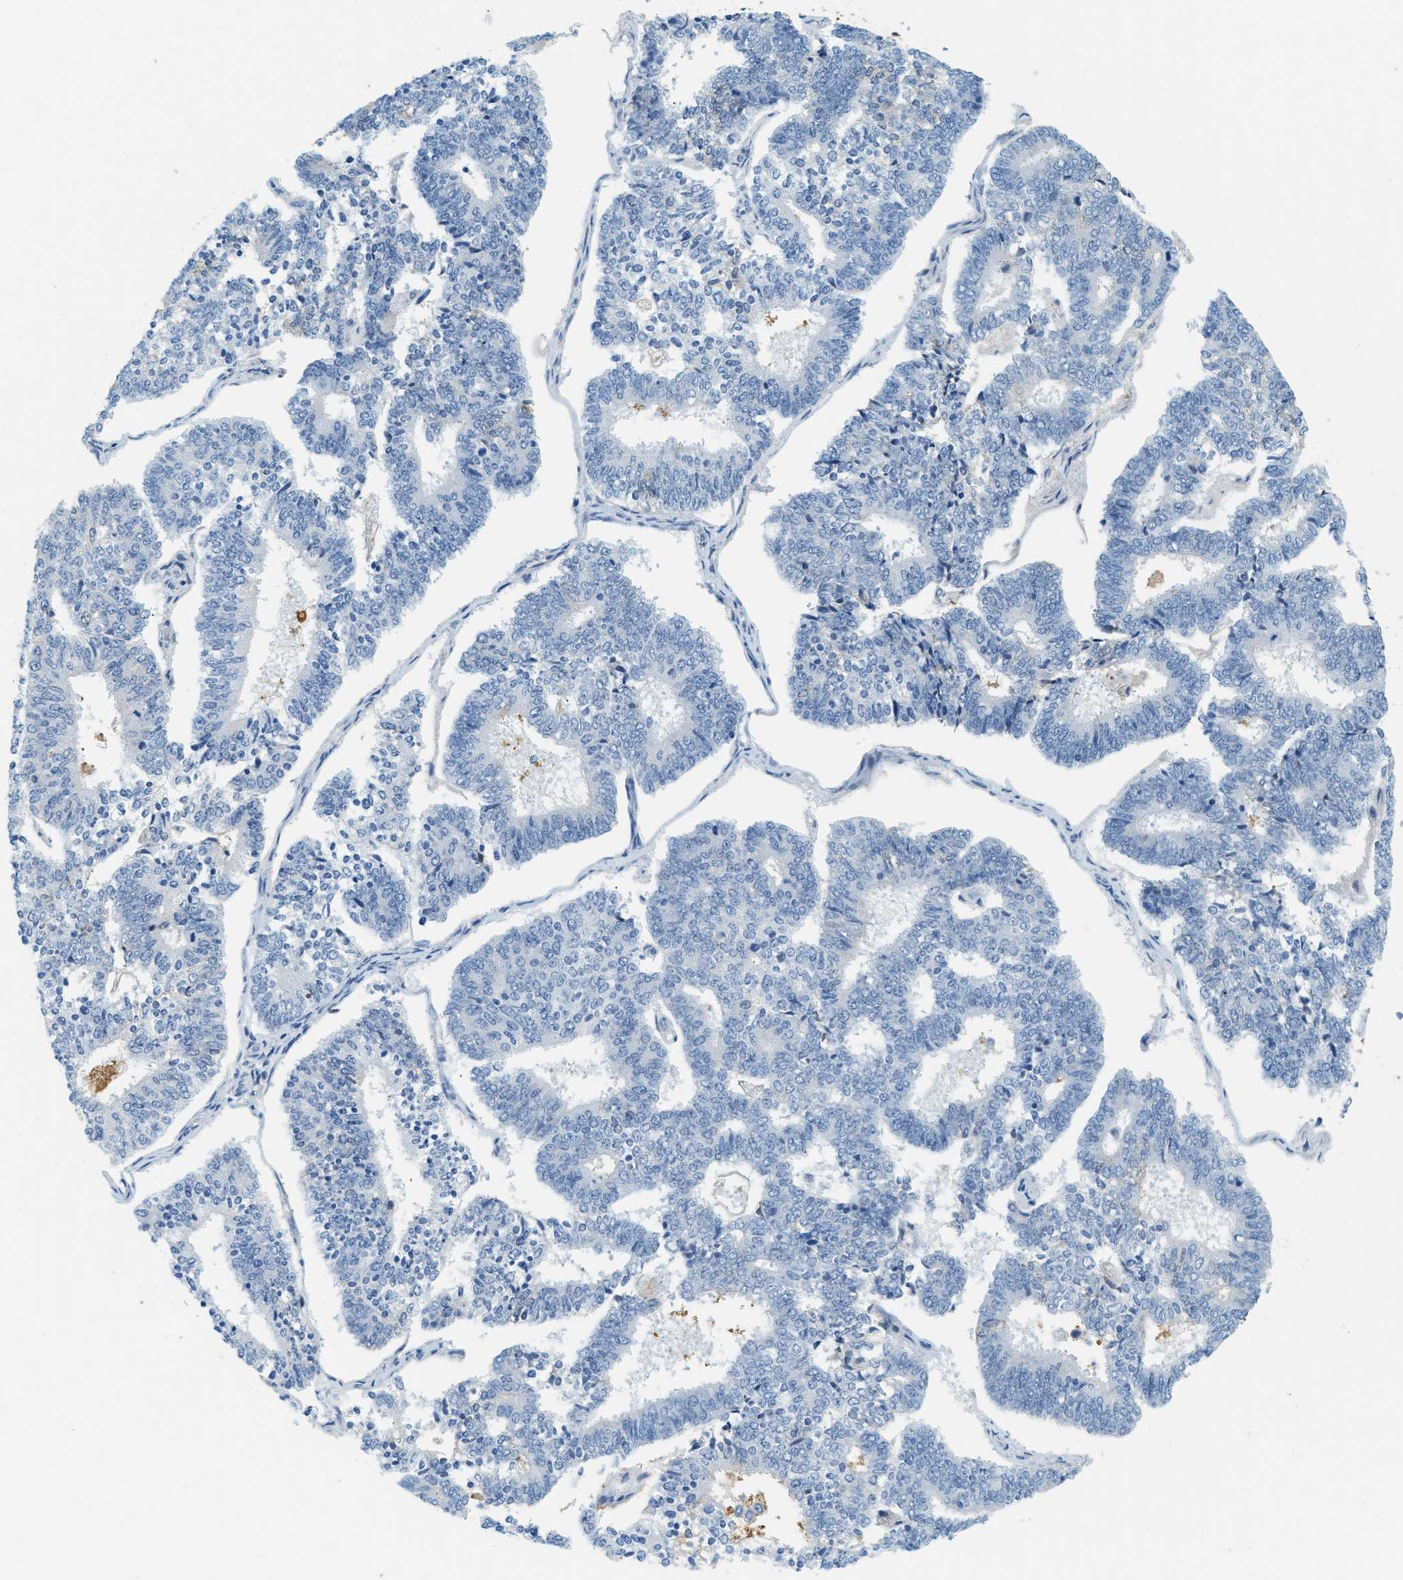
{"staining": {"intensity": "negative", "quantity": "none", "location": "none"}, "tissue": "endometrial cancer", "cell_type": "Tumor cells", "image_type": "cancer", "snomed": [{"axis": "morphology", "description": "Adenocarcinoma, NOS"}, {"axis": "topography", "description": "Endometrium"}], "caption": "DAB immunohistochemical staining of human endometrial adenocarcinoma shows no significant positivity in tumor cells.", "gene": "LCN2", "patient": {"sex": "female", "age": 70}}